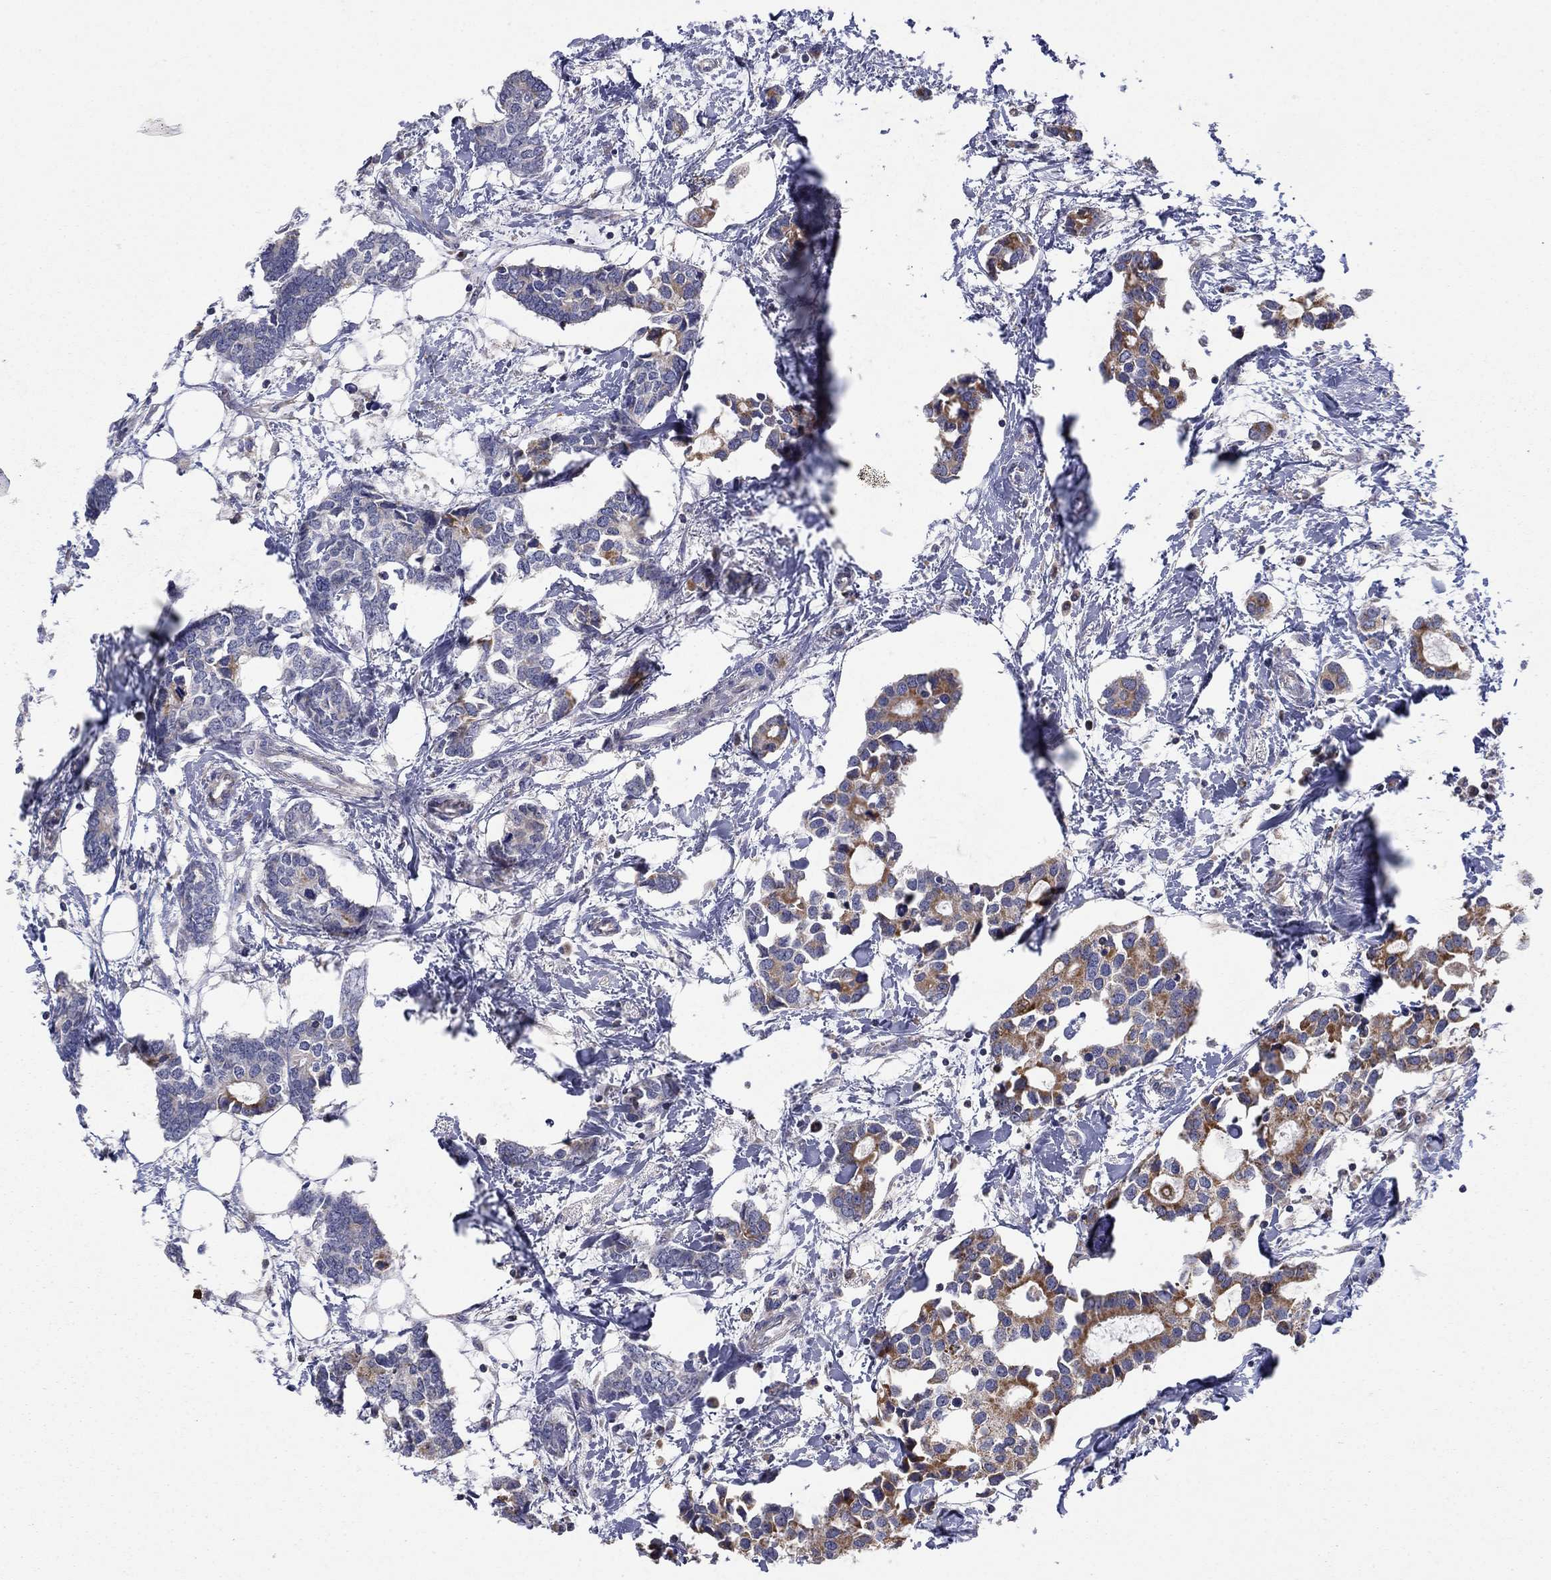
{"staining": {"intensity": "moderate", "quantity": ">75%", "location": "cytoplasmic/membranous"}, "tissue": "breast cancer", "cell_type": "Tumor cells", "image_type": "cancer", "snomed": [{"axis": "morphology", "description": "Duct carcinoma"}, {"axis": "topography", "description": "Breast"}], "caption": "This micrograph displays breast invasive ductal carcinoma stained with immunohistochemistry (IHC) to label a protein in brown. The cytoplasmic/membranous of tumor cells show moderate positivity for the protein. Nuclei are counter-stained blue.", "gene": "HPS5", "patient": {"sex": "female", "age": 83}}